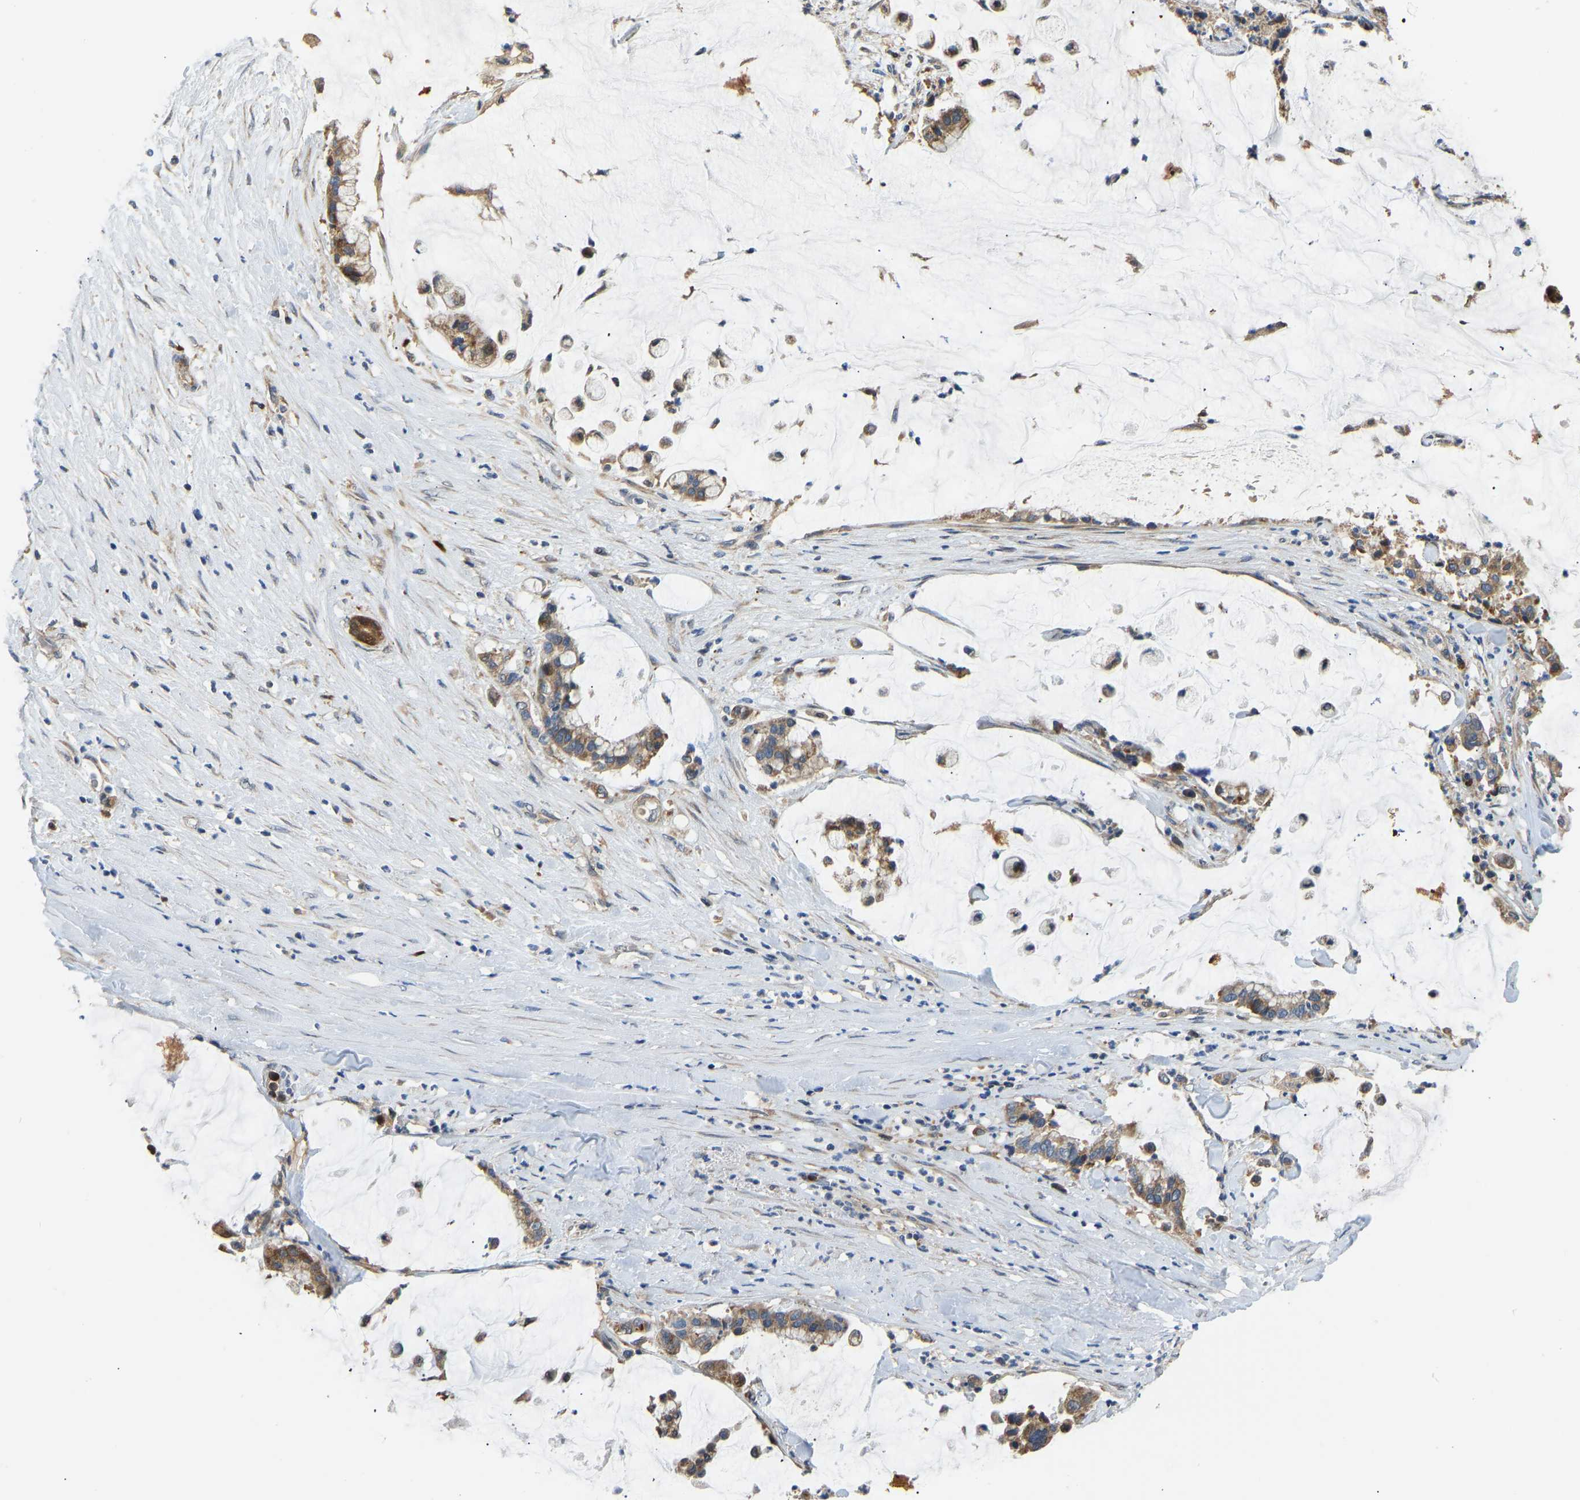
{"staining": {"intensity": "moderate", "quantity": ">75%", "location": "cytoplasmic/membranous"}, "tissue": "pancreatic cancer", "cell_type": "Tumor cells", "image_type": "cancer", "snomed": [{"axis": "morphology", "description": "Adenocarcinoma, NOS"}, {"axis": "topography", "description": "Pancreas"}], "caption": "This image displays IHC staining of human pancreatic cancer, with medium moderate cytoplasmic/membranous expression in approximately >75% of tumor cells.", "gene": "RBP1", "patient": {"sex": "male", "age": 41}}